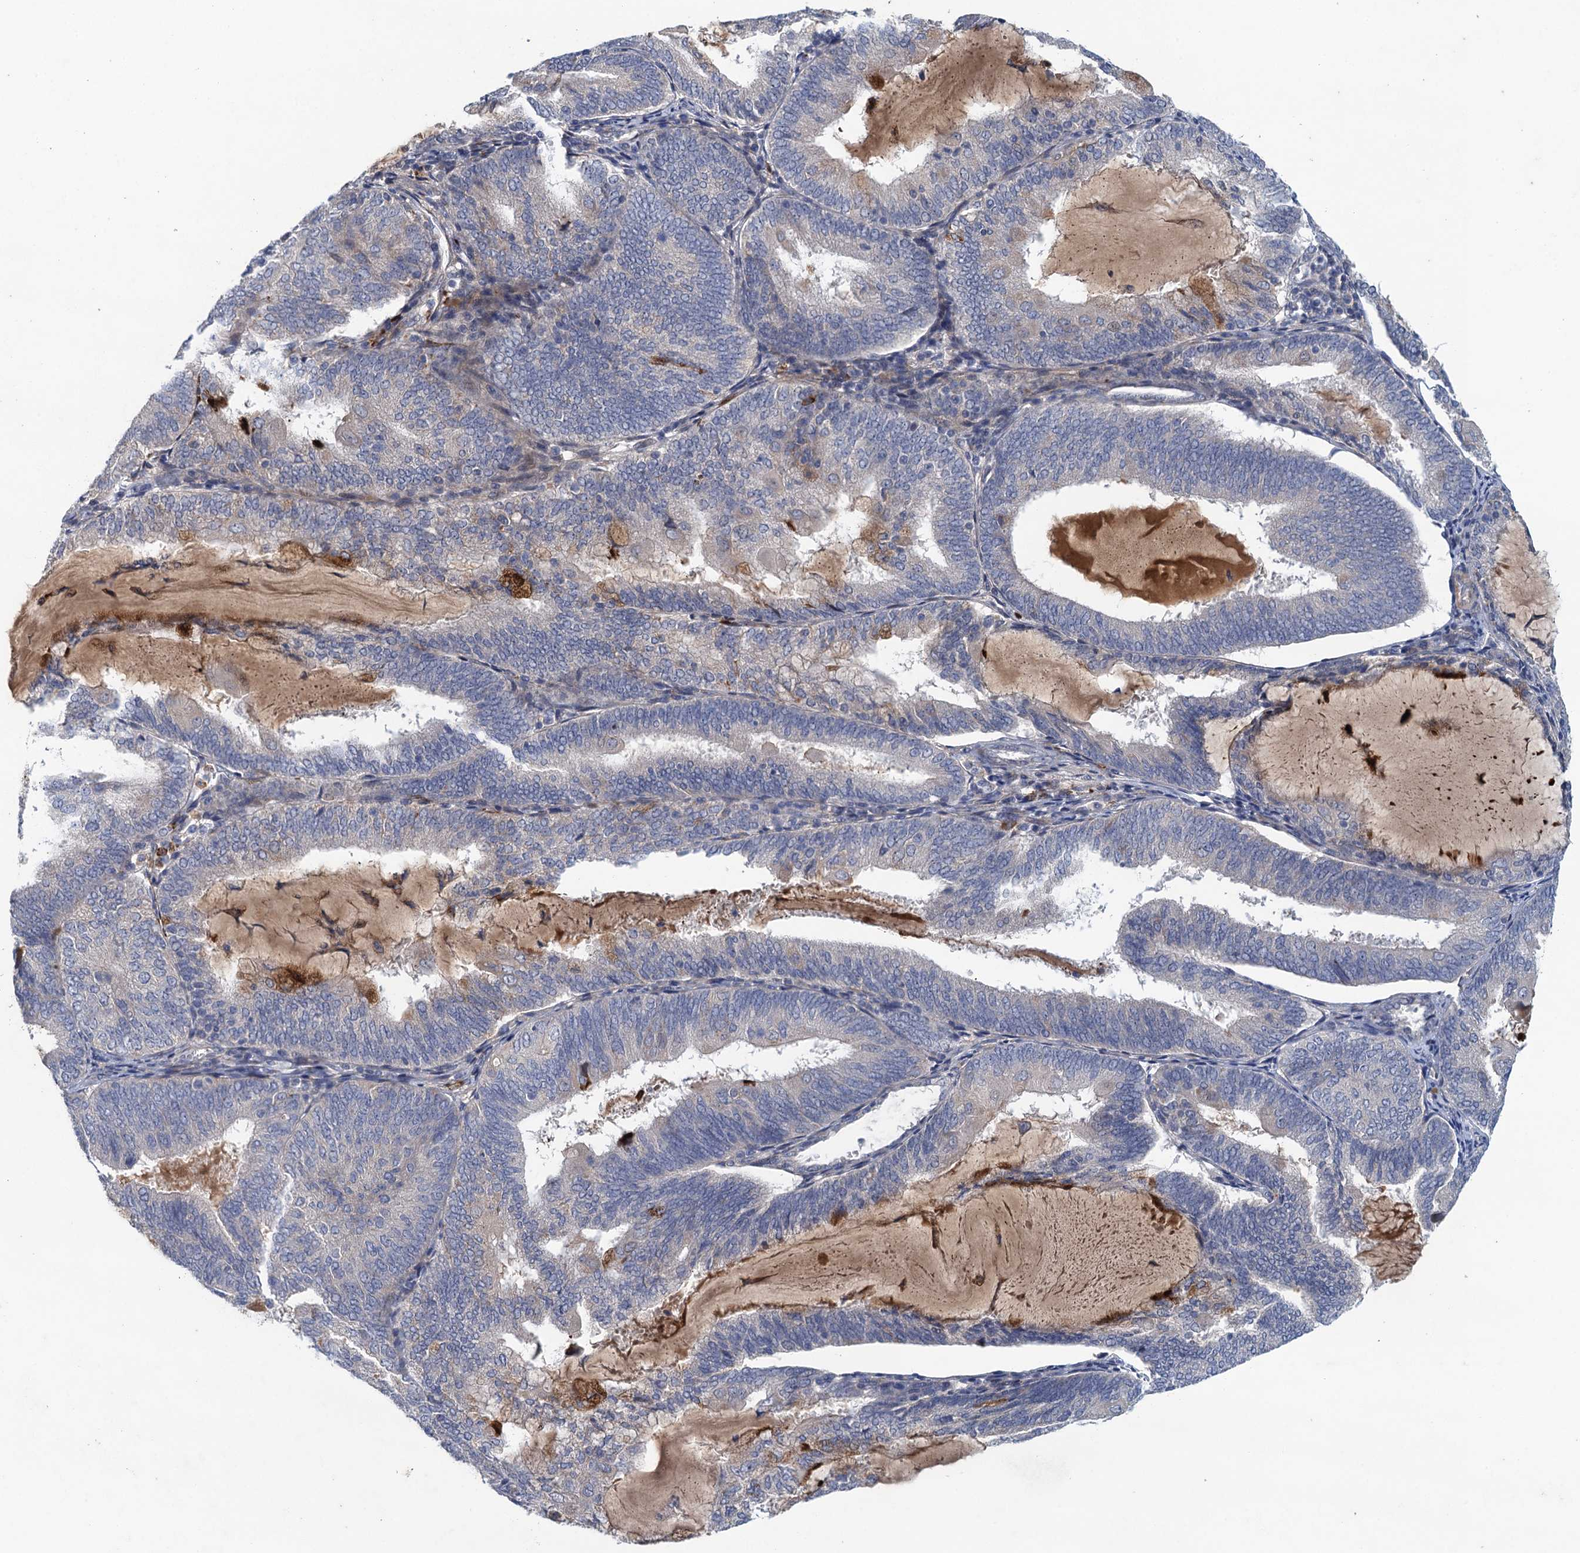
{"staining": {"intensity": "weak", "quantity": "25%-75%", "location": "cytoplasmic/membranous"}, "tissue": "endometrial cancer", "cell_type": "Tumor cells", "image_type": "cancer", "snomed": [{"axis": "morphology", "description": "Adenocarcinoma, NOS"}, {"axis": "topography", "description": "Endometrium"}], "caption": "Immunohistochemical staining of human endometrial cancer demonstrates low levels of weak cytoplasmic/membranous expression in about 25%-75% of tumor cells.", "gene": "TPCN1", "patient": {"sex": "female", "age": 81}}